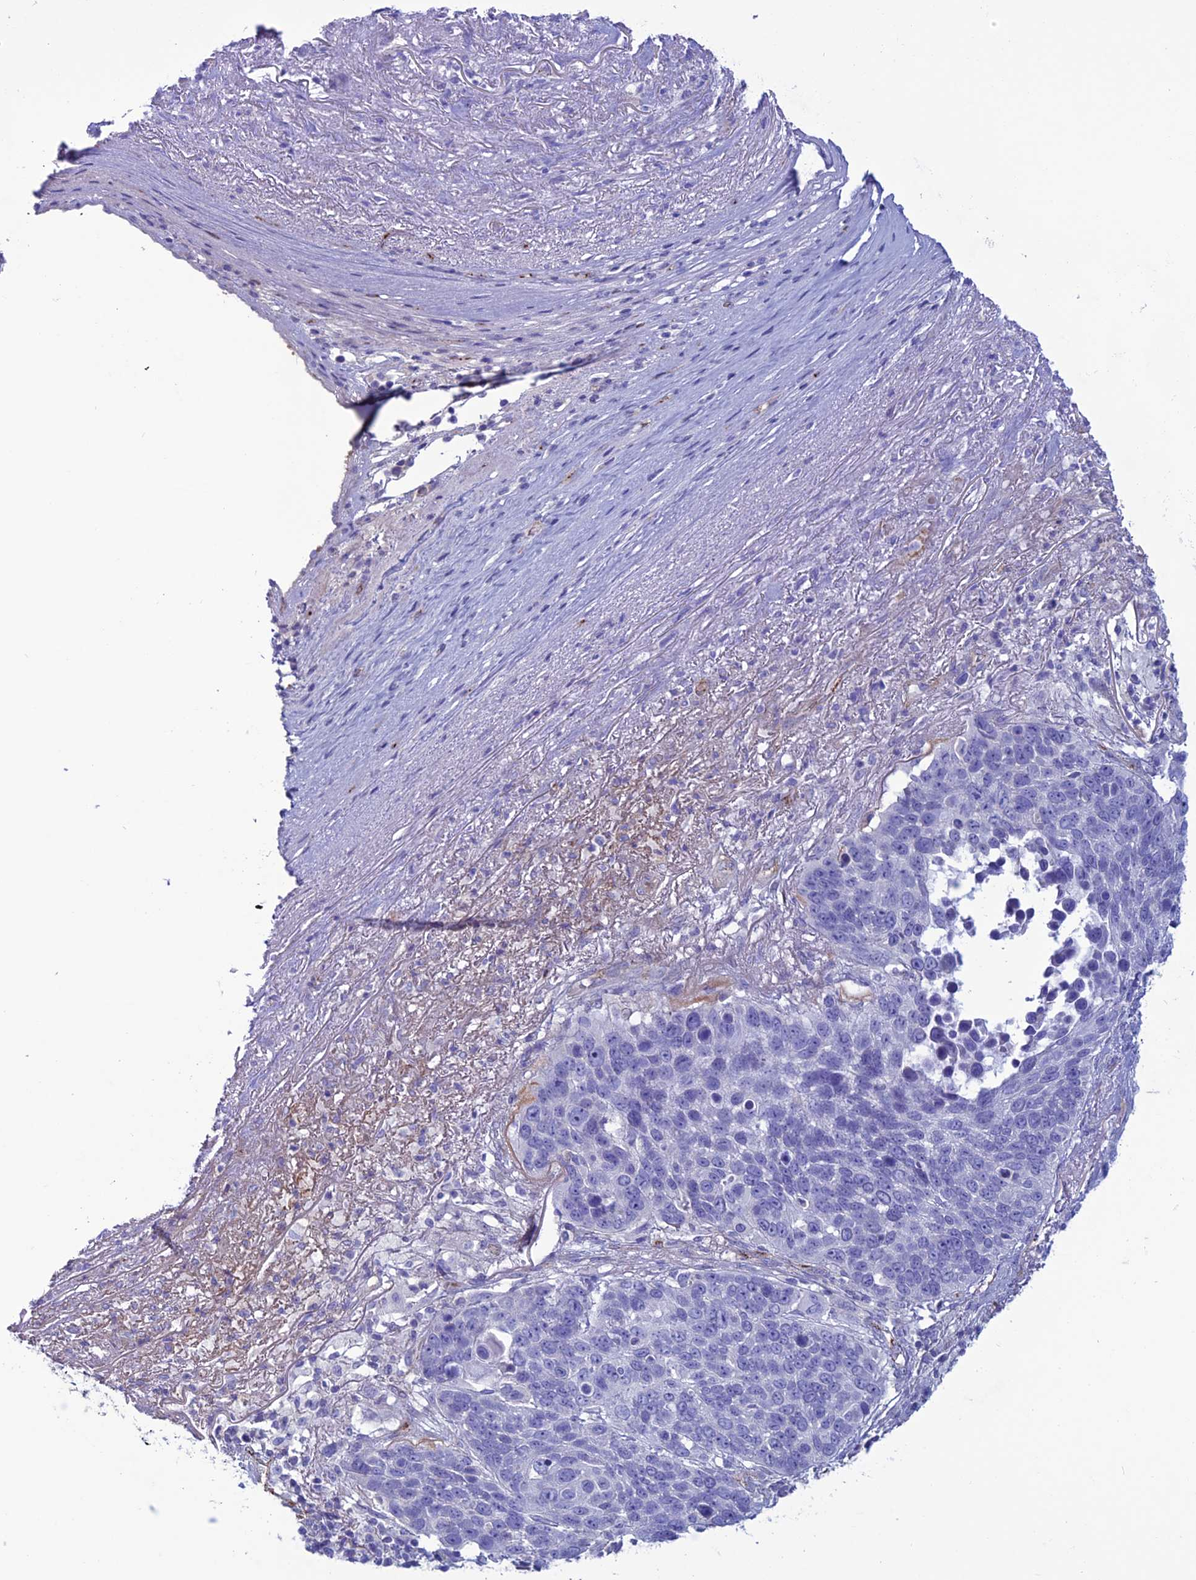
{"staining": {"intensity": "negative", "quantity": "none", "location": "none"}, "tissue": "lung cancer", "cell_type": "Tumor cells", "image_type": "cancer", "snomed": [{"axis": "morphology", "description": "Normal tissue, NOS"}, {"axis": "morphology", "description": "Squamous cell carcinoma, NOS"}, {"axis": "topography", "description": "Lymph node"}, {"axis": "topography", "description": "Lung"}], "caption": "High power microscopy image of an immunohistochemistry image of lung squamous cell carcinoma, revealing no significant expression in tumor cells.", "gene": "CDC42EP5", "patient": {"sex": "male", "age": 66}}